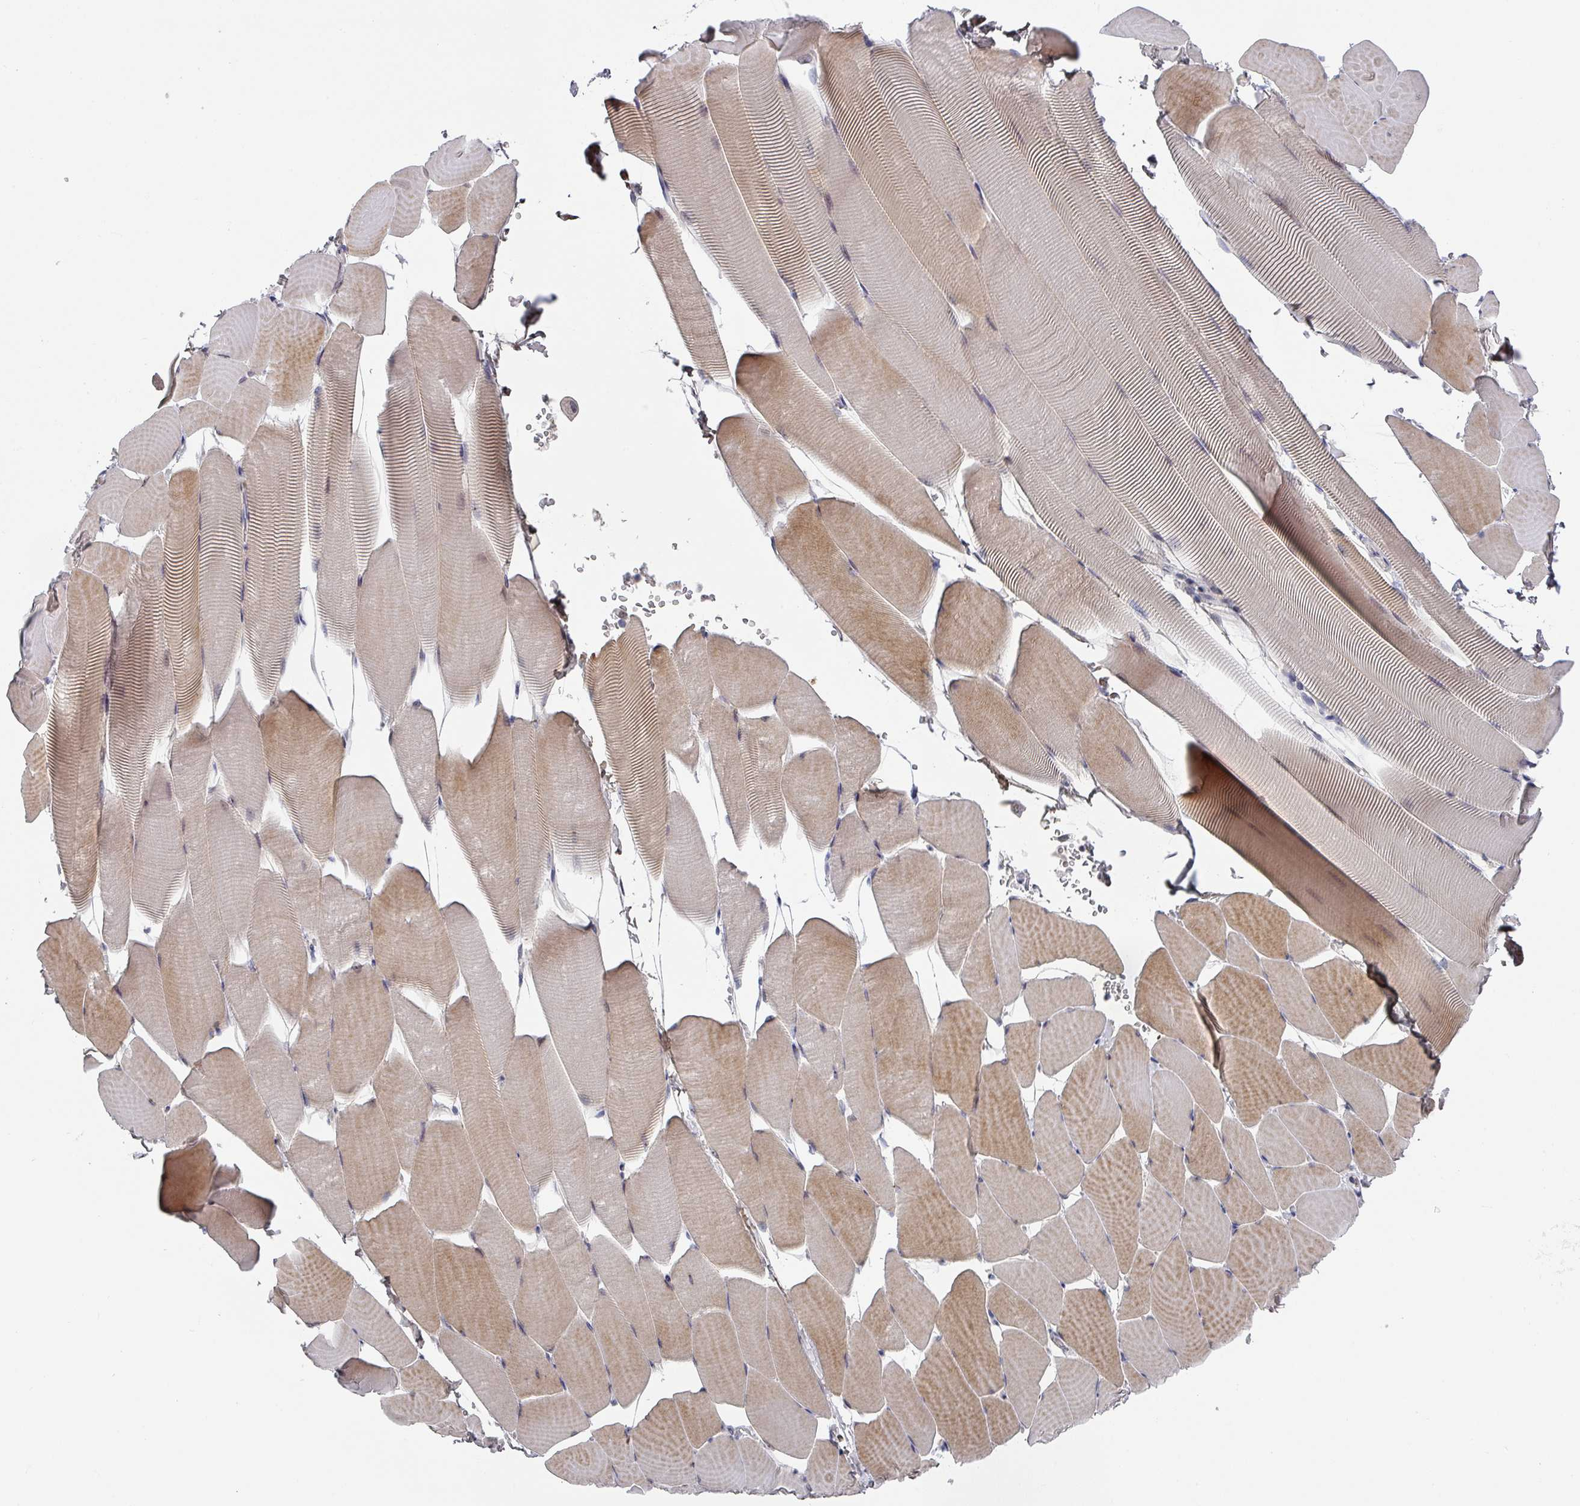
{"staining": {"intensity": "moderate", "quantity": "25%-75%", "location": "cytoplasmic/membranous"}, "tissue": "skeletal muscle", "cell_type": "Myocytes", "image_type": "normal", "snomed": [{"axis": "morphology", "description": "Normal tissue, NOS"}, {"axis": "topography", "description": "Skeletal muscle"}], "caption": "The micrograph reveals a brown stain indicating the presence of a protein in the cytoplasmic/membranous of myocytes in skeletal muscle. The staining is performed using DAB brown chromogen to label protein expression. The nuclei are counter-stained blue using hematoxylin.", "gene": "ZNF654", "patient": {"sex": "male", "age": 25}}